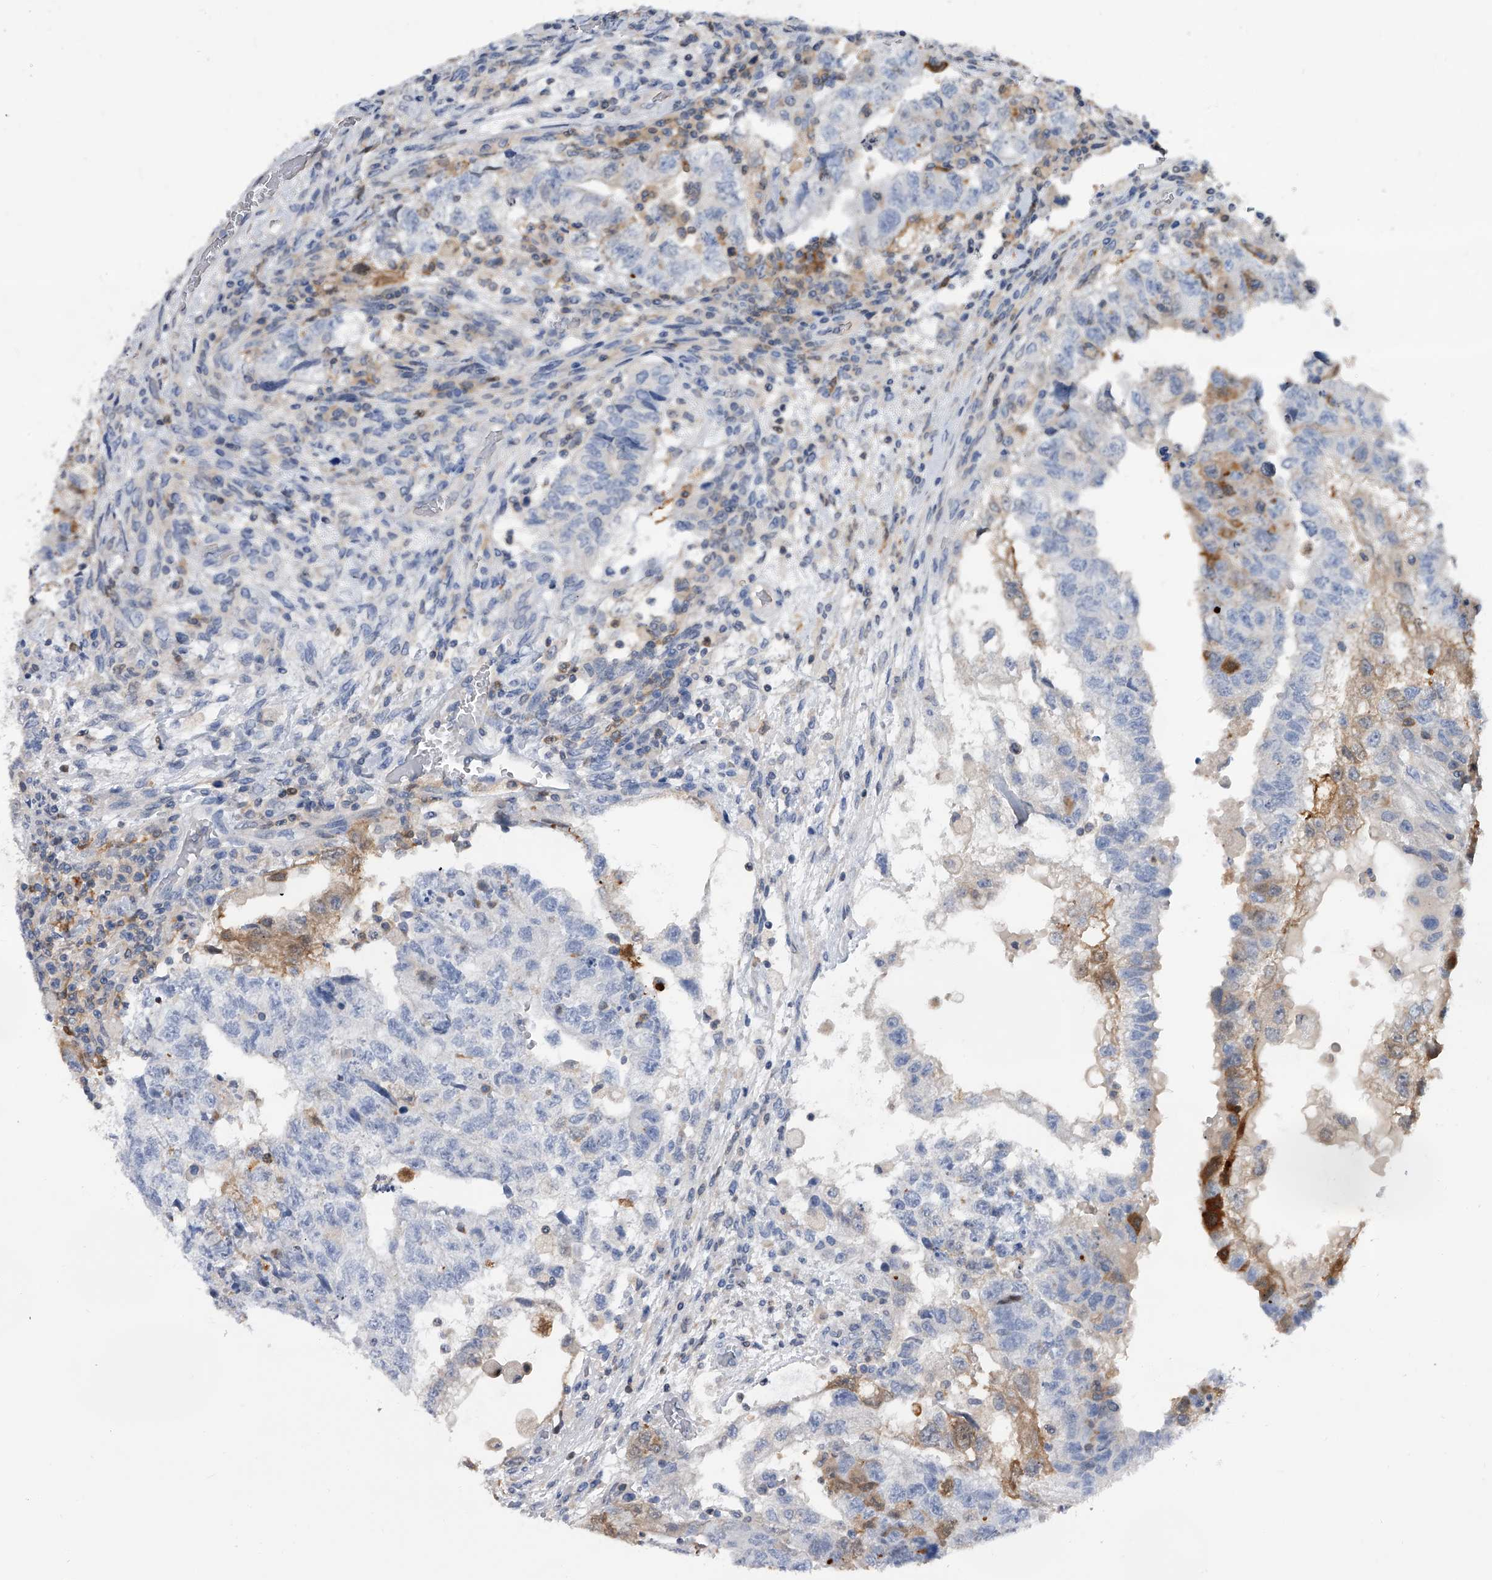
{"staining": {"intensity": "moderate", "quantity": "<25%", "location": "cytoplasmic/membranous"}, "tissue": "testis cancer", "cell_type": "Tumor cells", "image_type": "cancer", "snomed": [{"axis": "morphology", "description": "Carcinoma, Embryonal, NOS"}, {"axis": "topography", "description": "Testis"}], "caption": "IHC of testis embryonal carcinoma shows low levels of moderate cytoplasmic/membranous positivity in approximately <25% of tumor cells.", "gene": "SERPINB9", "patient": {"sex": "male", "age": 36}}